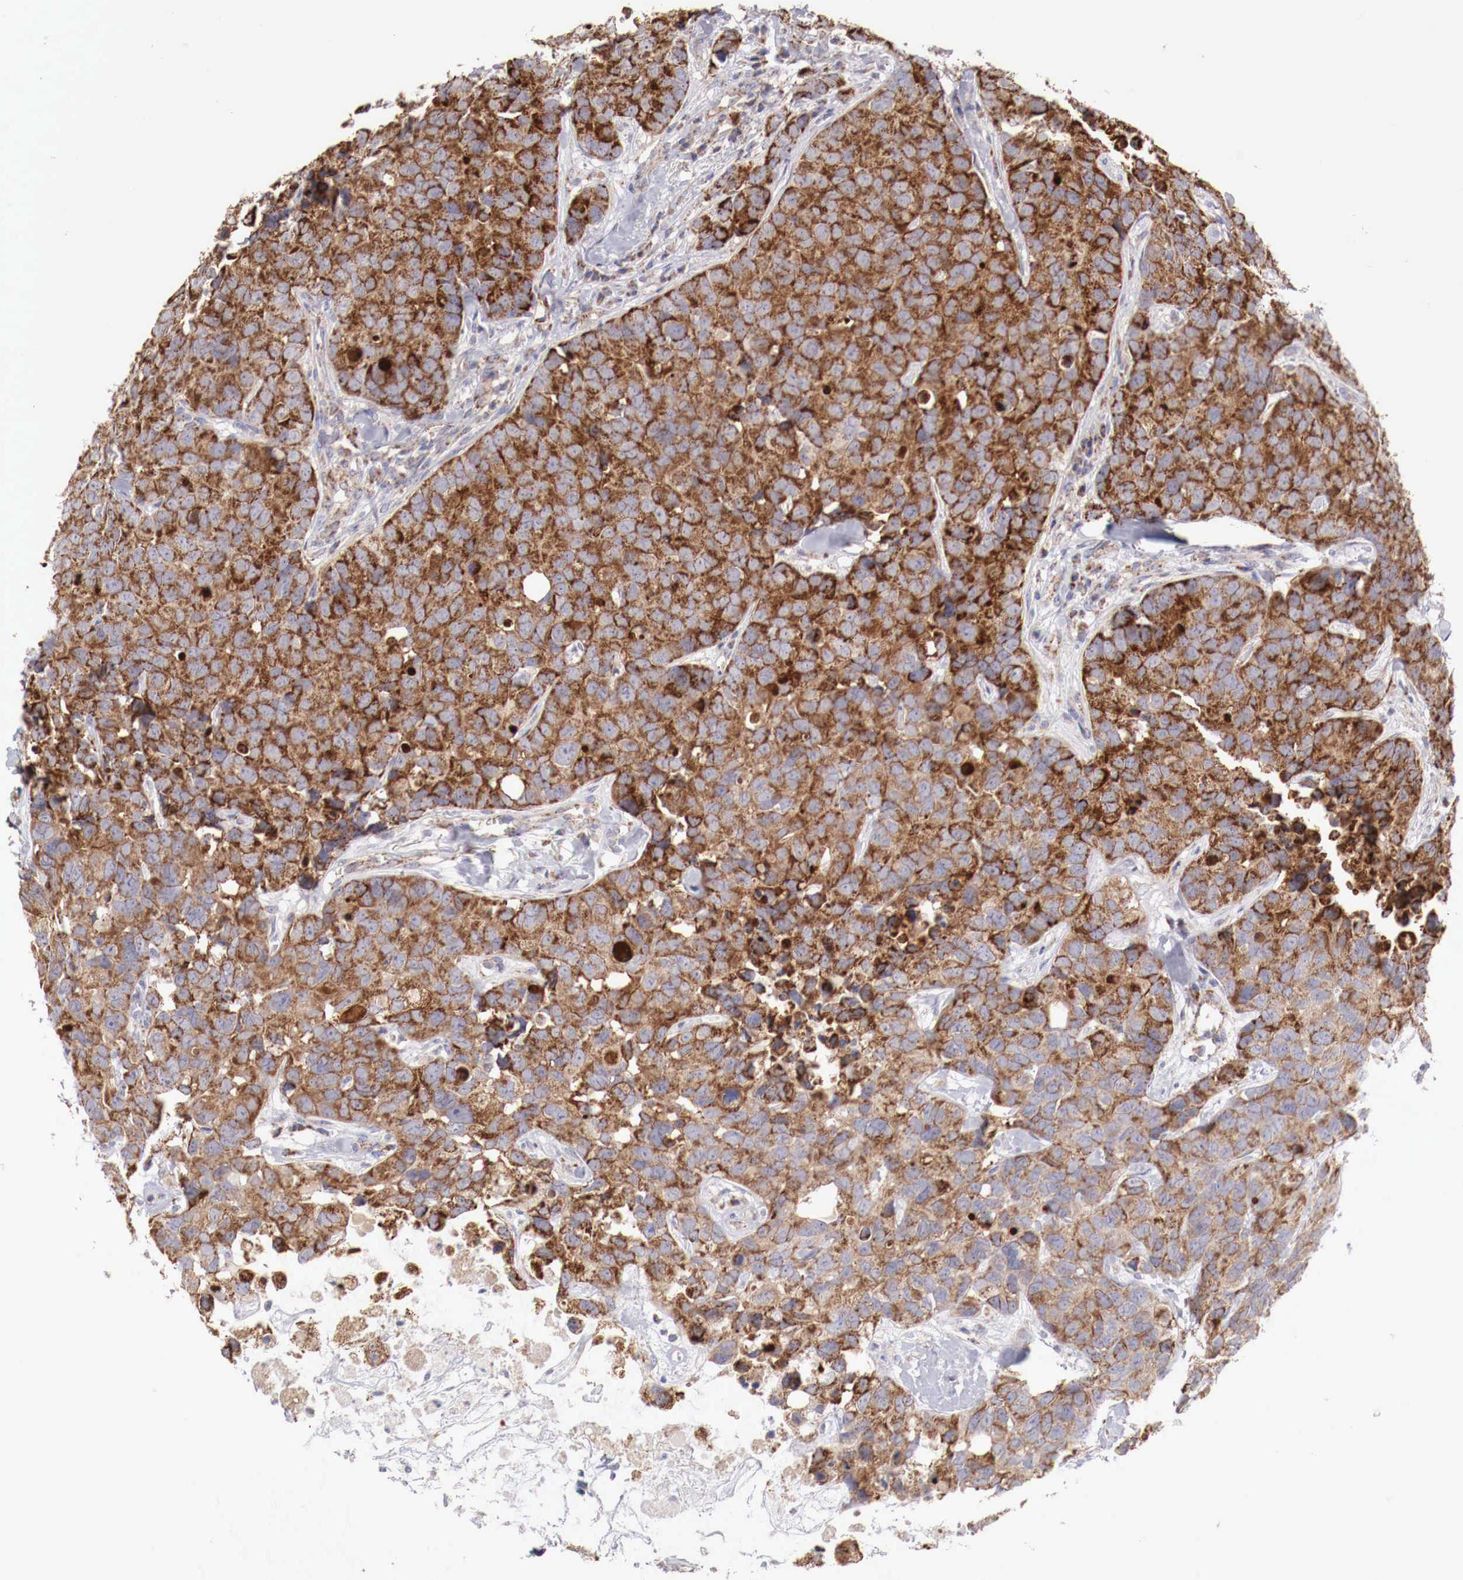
{"staining": {"intensity": "moderate", "quantity": ">75%", "location": "cytoplasmic/membranous"}, "tissue": "breast cancer", "cell_type": "Tumor cells", "image_type": "cancer", "snomed": [{"axis": "morphology", "description": "Duct carcinoma"}, {"axis": "topography", "description": "Breast"}], "caption": "DAB immunohistochemical staining of human invasive ductal carcinoma (breast) exhibits moderate cytoplasmic/membranous protein positivity in approximately >75% of tumor cells.", "gene": "XPNPEP3", "patient": {"sex": "female", "age": 91}}